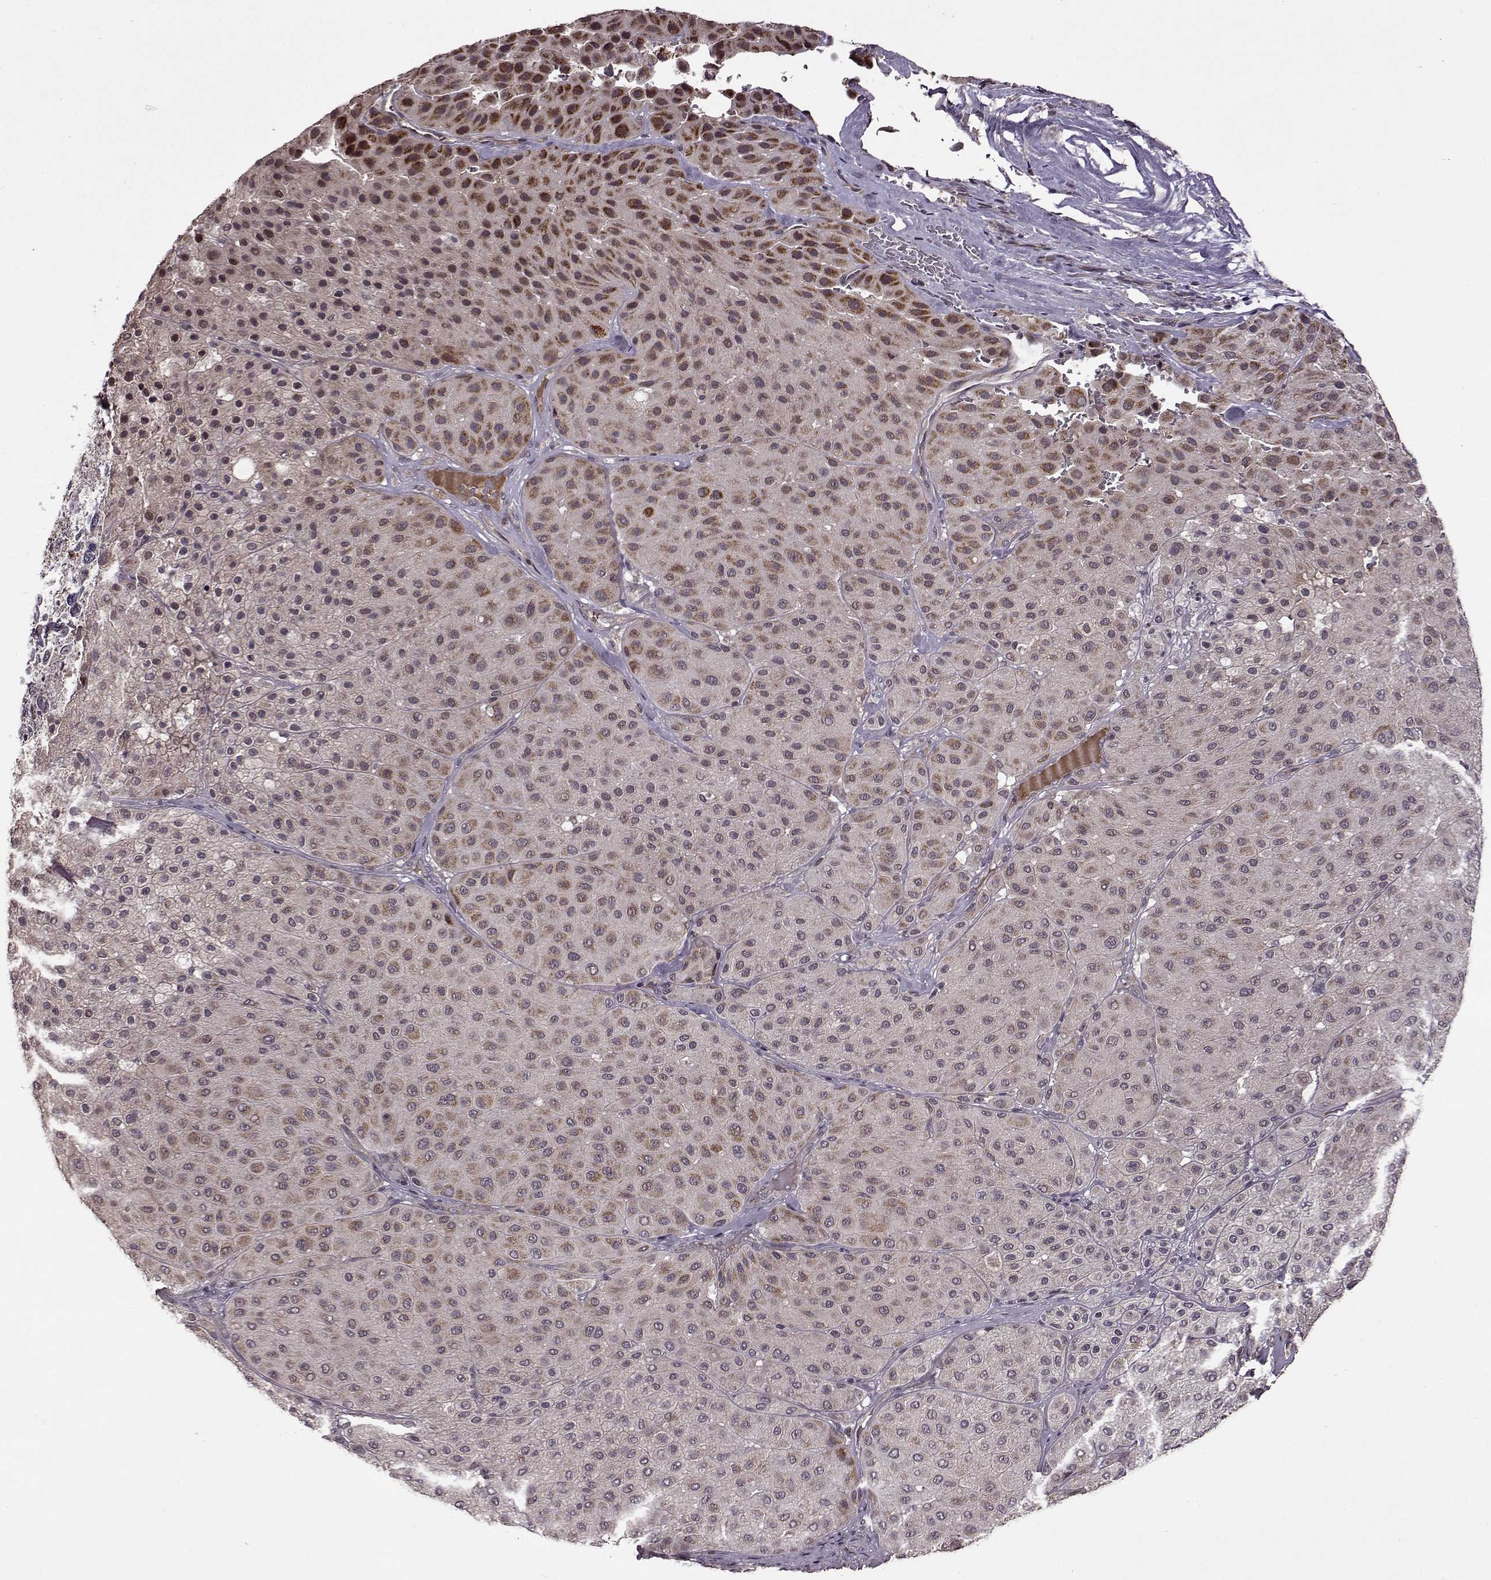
{"staining": {"intensity": "moderate", "quantity": ">75%", "location": "cytoplasmic/membranous"}, "tissue": "melanoma", "cell_type": "Tumor cells", "image_type": "cancer", "snomed": [{"axis": "morphology", "description": "Malignant melanoma, Metastatic site"}, {"axis": "topography", "description": "Smooth muscle"}], "caption": "Immunohistochemical staining of human melanoma displays medium levels of moderate cytoplasmic/membranous protein positivity in approximately >75% of tumor cells.", "gene": "MAIP1", "patient": {"sex": "male", "age": 41}}